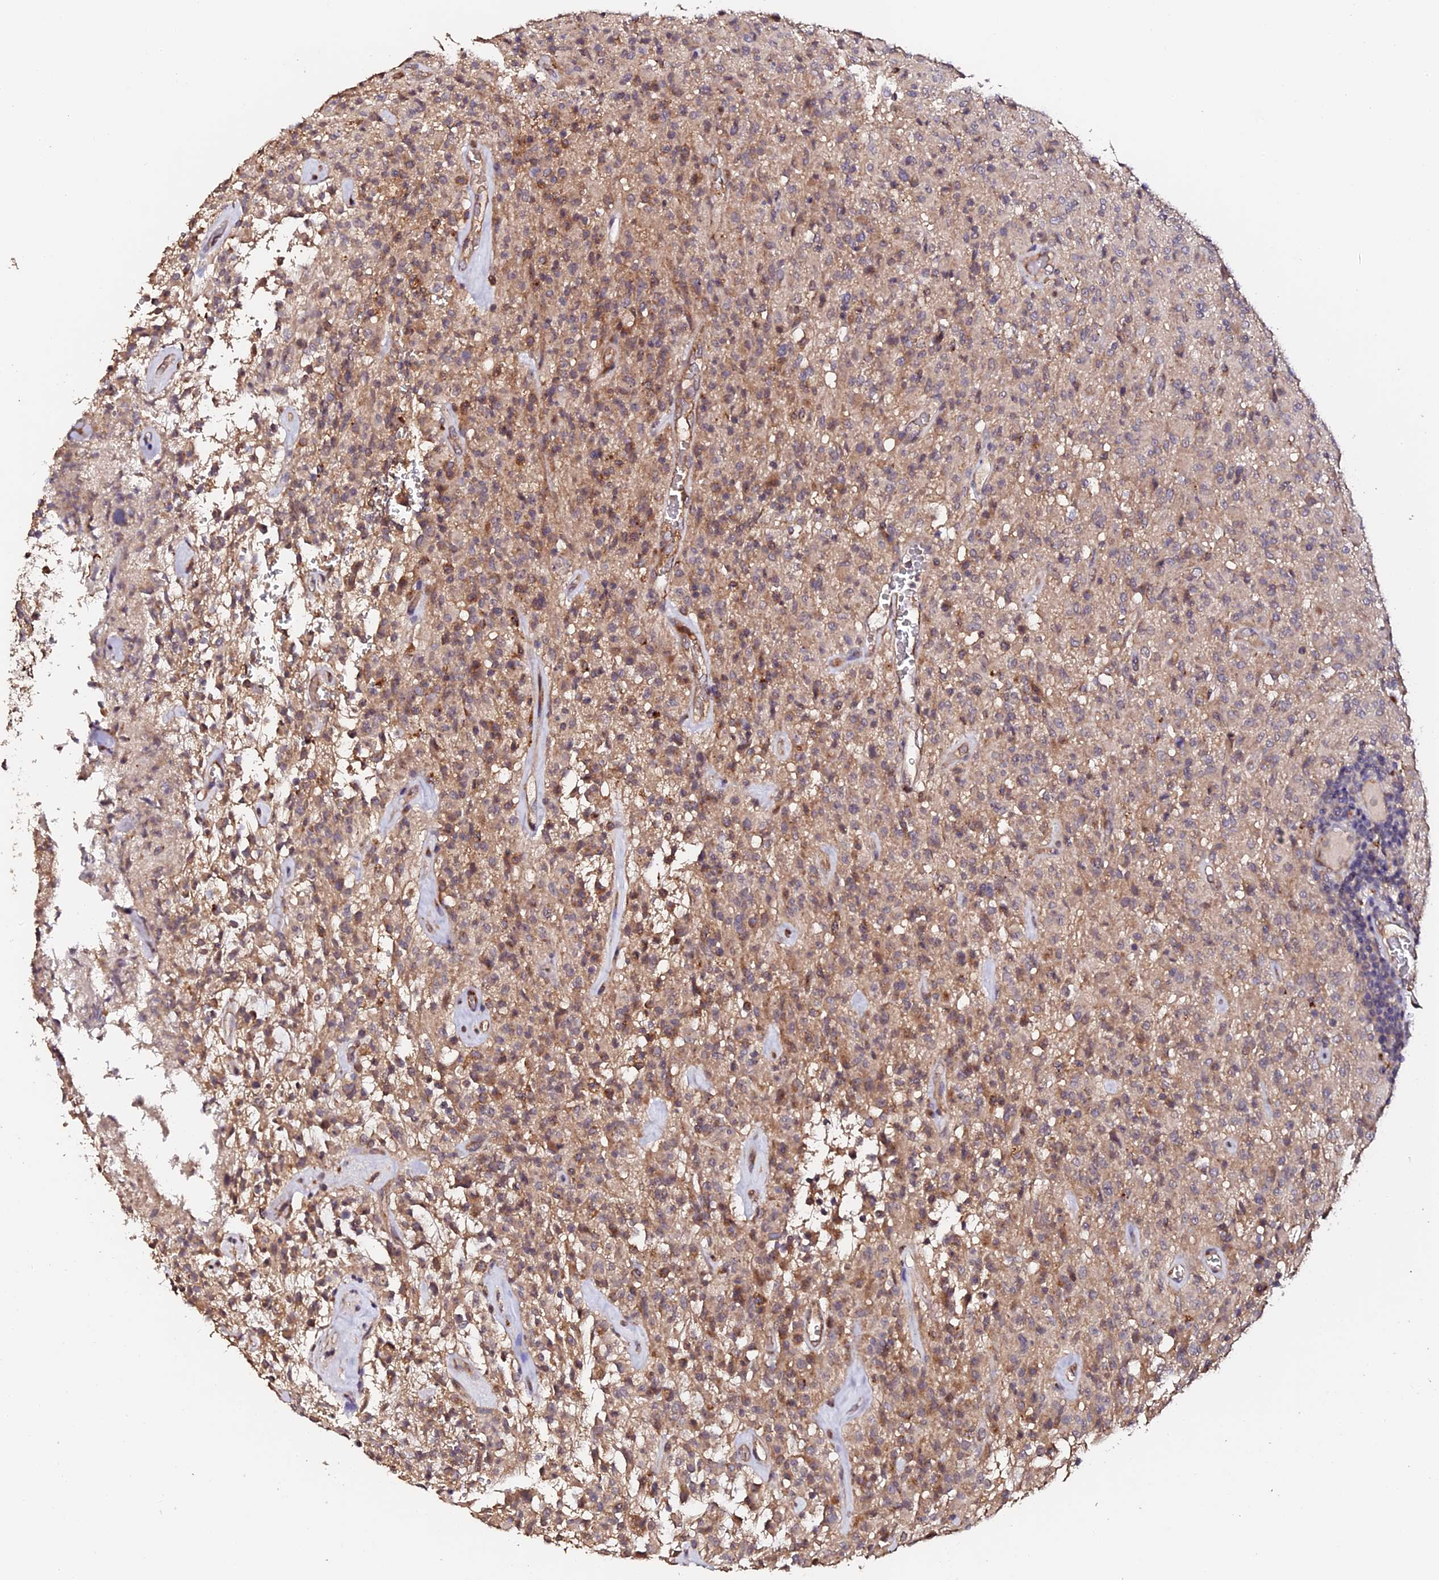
{"staining": {"intensity": "weak", "quantity": "25%-75%", "location": "cytoplasmic/membranous"}, "tissue": "glioma", "cell_type": "Tumor cells", "image_type": "cancer", "snomed": [{"axis": "morphology", "description": "Glioma, malignant, High grade"}, {"axis": "topography", "description": "Brain"}], "caption": "Glioma was stained to show a protein in brown. There is low levels of weak cytoplasmic/membranous staining in approximately 25%-75% of tumor cells.", "gene": "TDO2", "patient": {"sex": "female", "age": 57}}